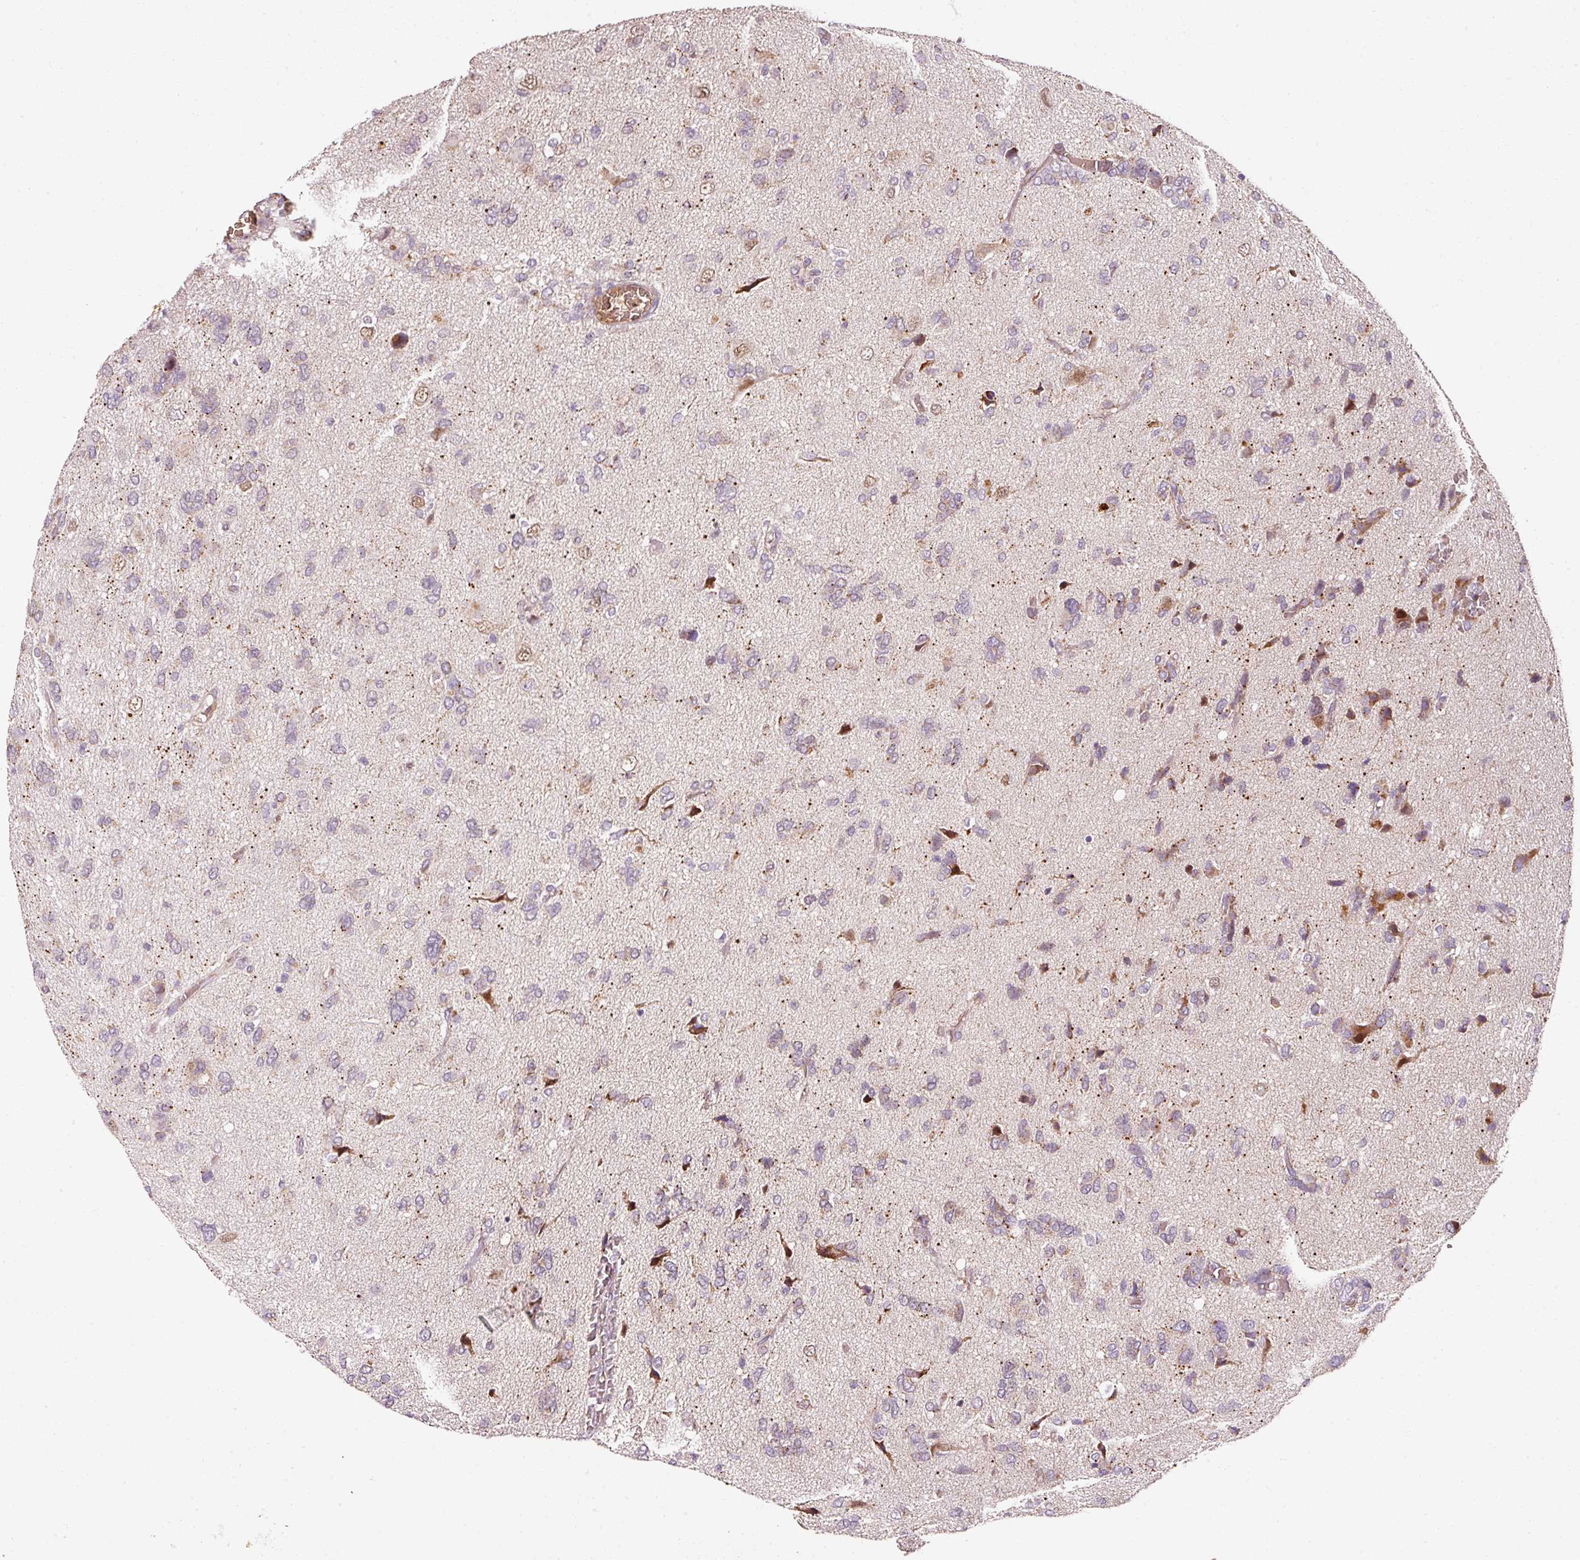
{"staining": {"intensity": "weak", "quantity": "<25%", "location": "cytoplasmic/membranous,nuclear"}, "tissue": "glioma", "cell_type": "Tumor cells", "image_type": "cancer", "snomed": [{"axis": "morphology", "description": "Glioma, malignant, High grade"}, {"axis": "topography", "description": "Brain"}], "caption": "High power microscopy photomicrograph of an immunohistochemistry (IHC) histopathology image of glioma, revealing no significant expression in tumor cells.", "gene": "ZNF460", "patient": {"sex": "female", "age": 59}}